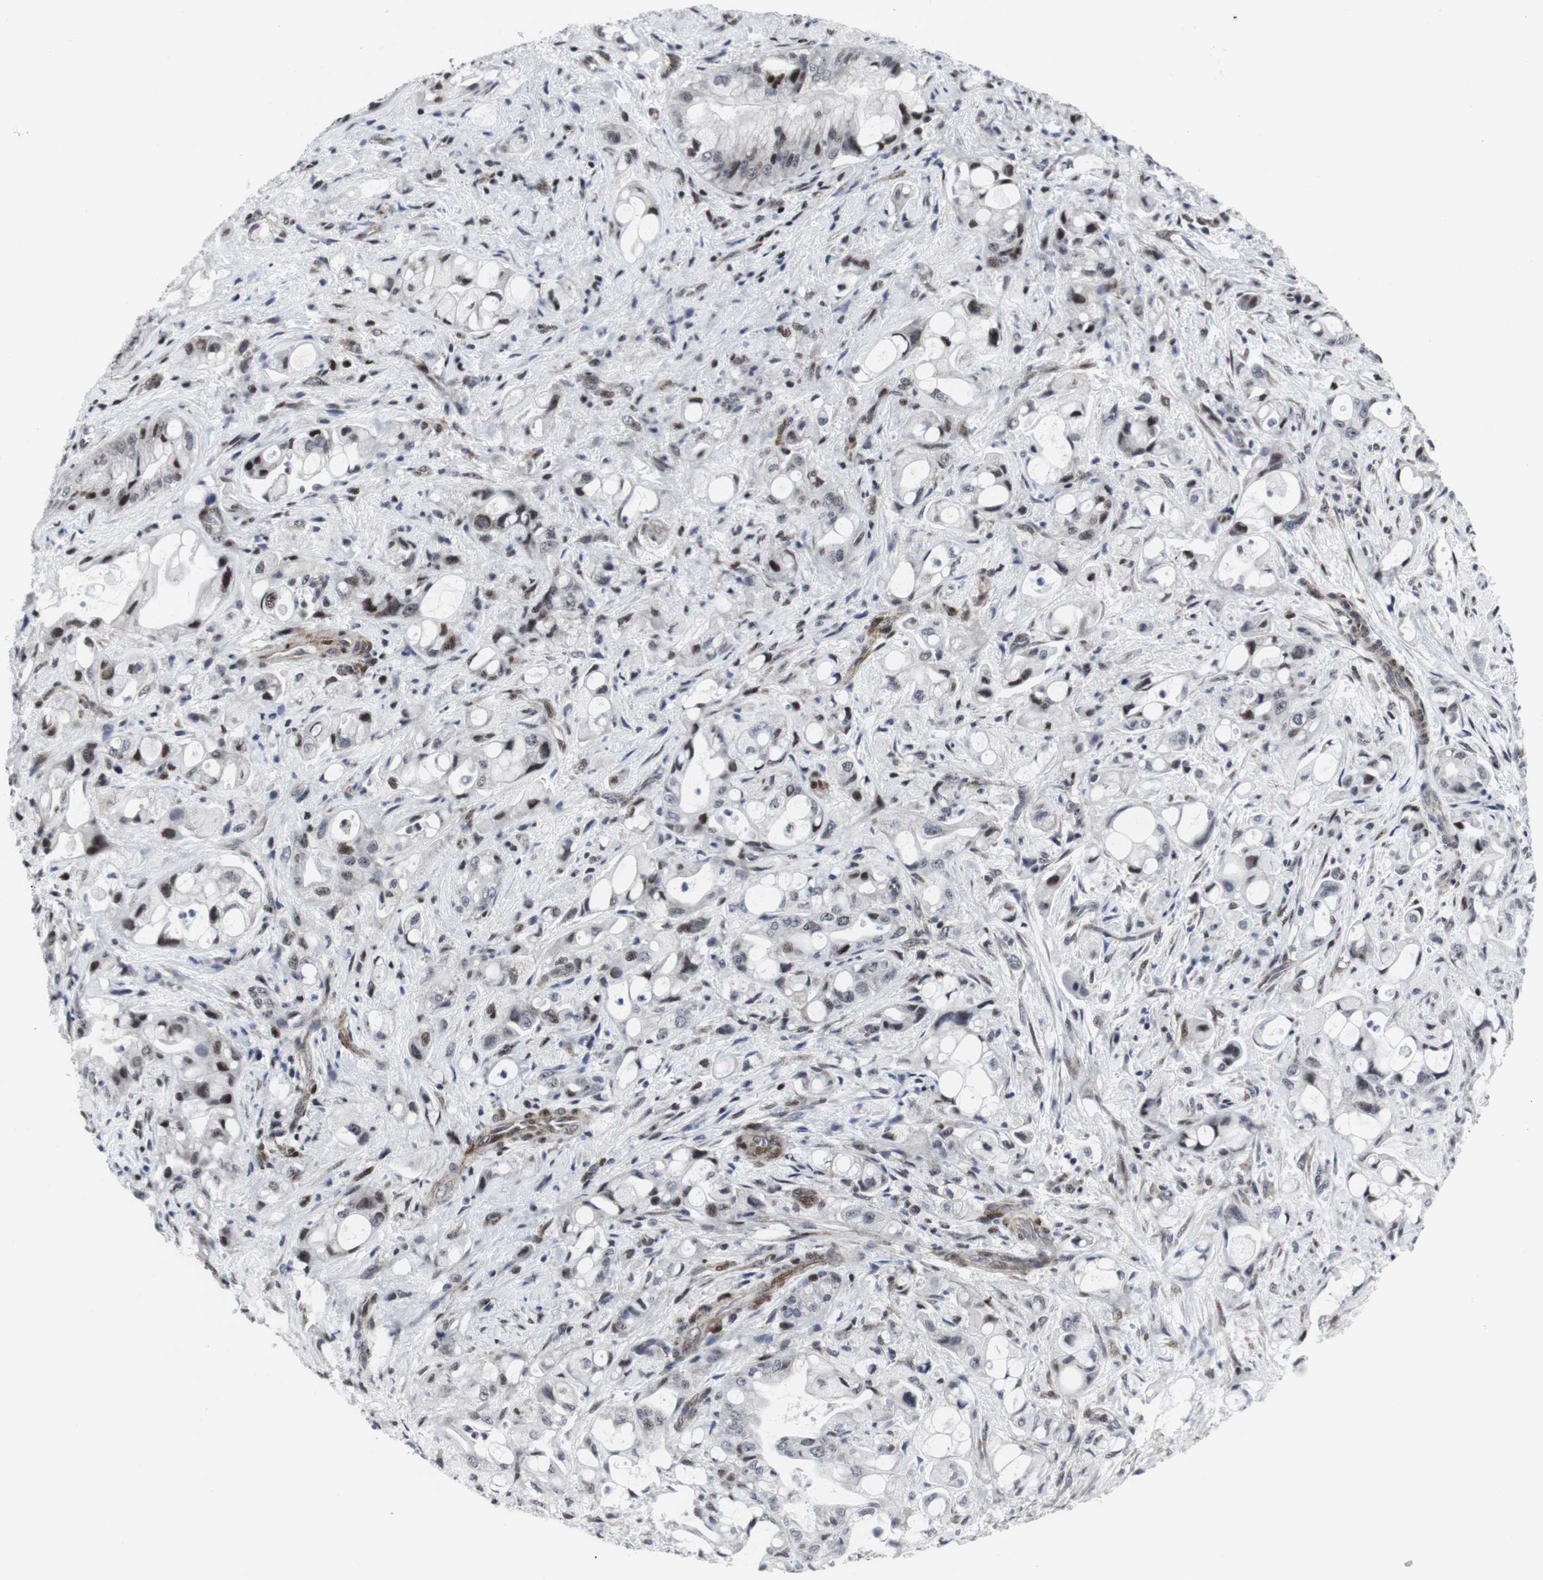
{"staining": {"intensity": "moderate", "quantity": "<25%", "location": "nuclear"}, "tissue": "pancreatic cancer", "cell_type": "Tumor cells", "image_type": "cancer", "snomed": [{"axis": "morphology", "description": "Adenocarcinoma, NOS"}, {"axis": "topography", "description": "Pancreas"}], "caption": "Pancreatic cancer (adenocarcinoma) stained with a protein marker shows moderate staining in tumor cells.", "gene": "MLH1", "patient": {"sex": "male", "age": 79}}